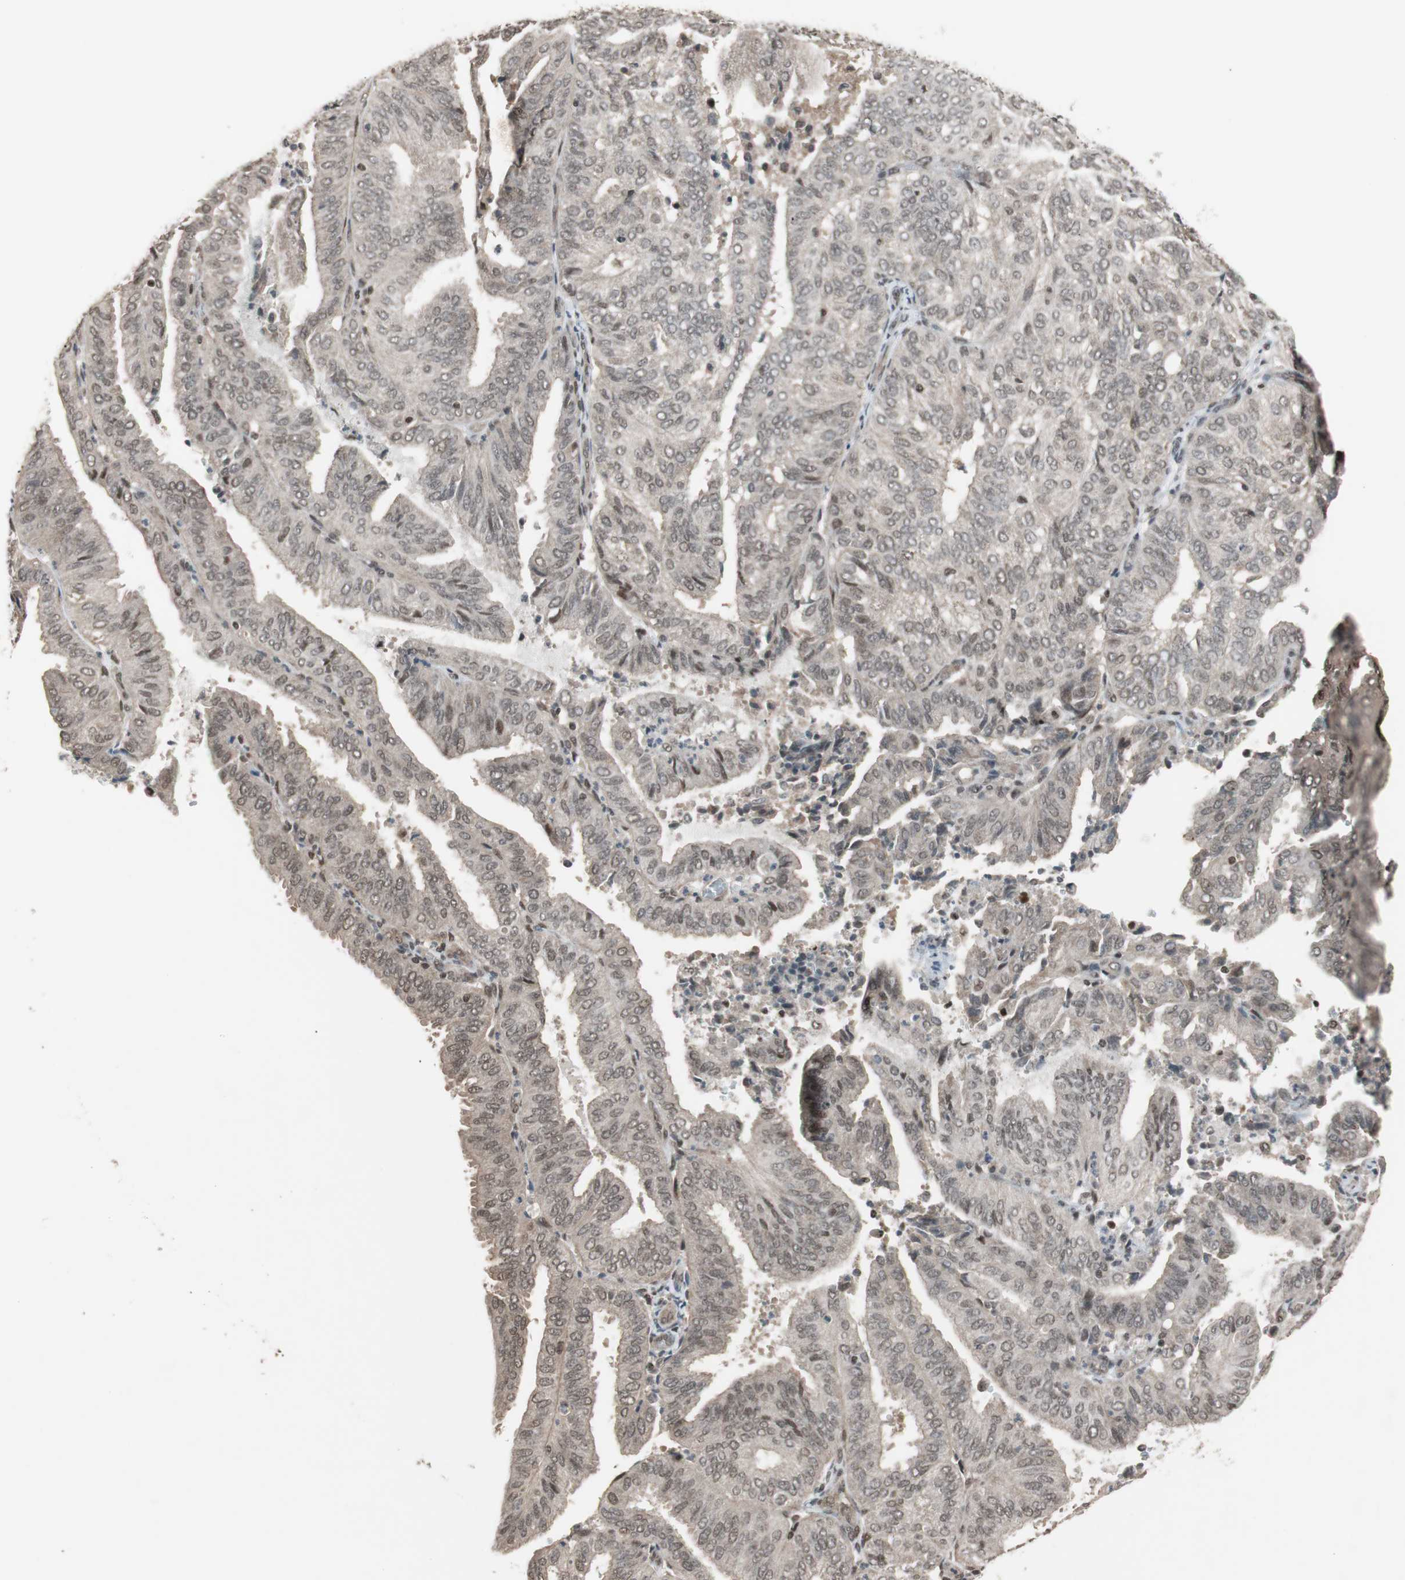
{"staining": {"intensity": "weak", "quantity": "<25%", "location": "nuclear"}, "tissue": "endometrial cancer", "cell_type": "Tumor cells", "image_type": "cancer", "snomed": [{"axis": "morphology", "description": "Adenocarcinoma, NOS"}, {"axis": "topography", "description": "Uterus"}], "caption": "Tumor cells show no significant protein positivity in endometrial cancer.", "gene": "DRAP1", "patient": {"sex": "female", "age": 60}}